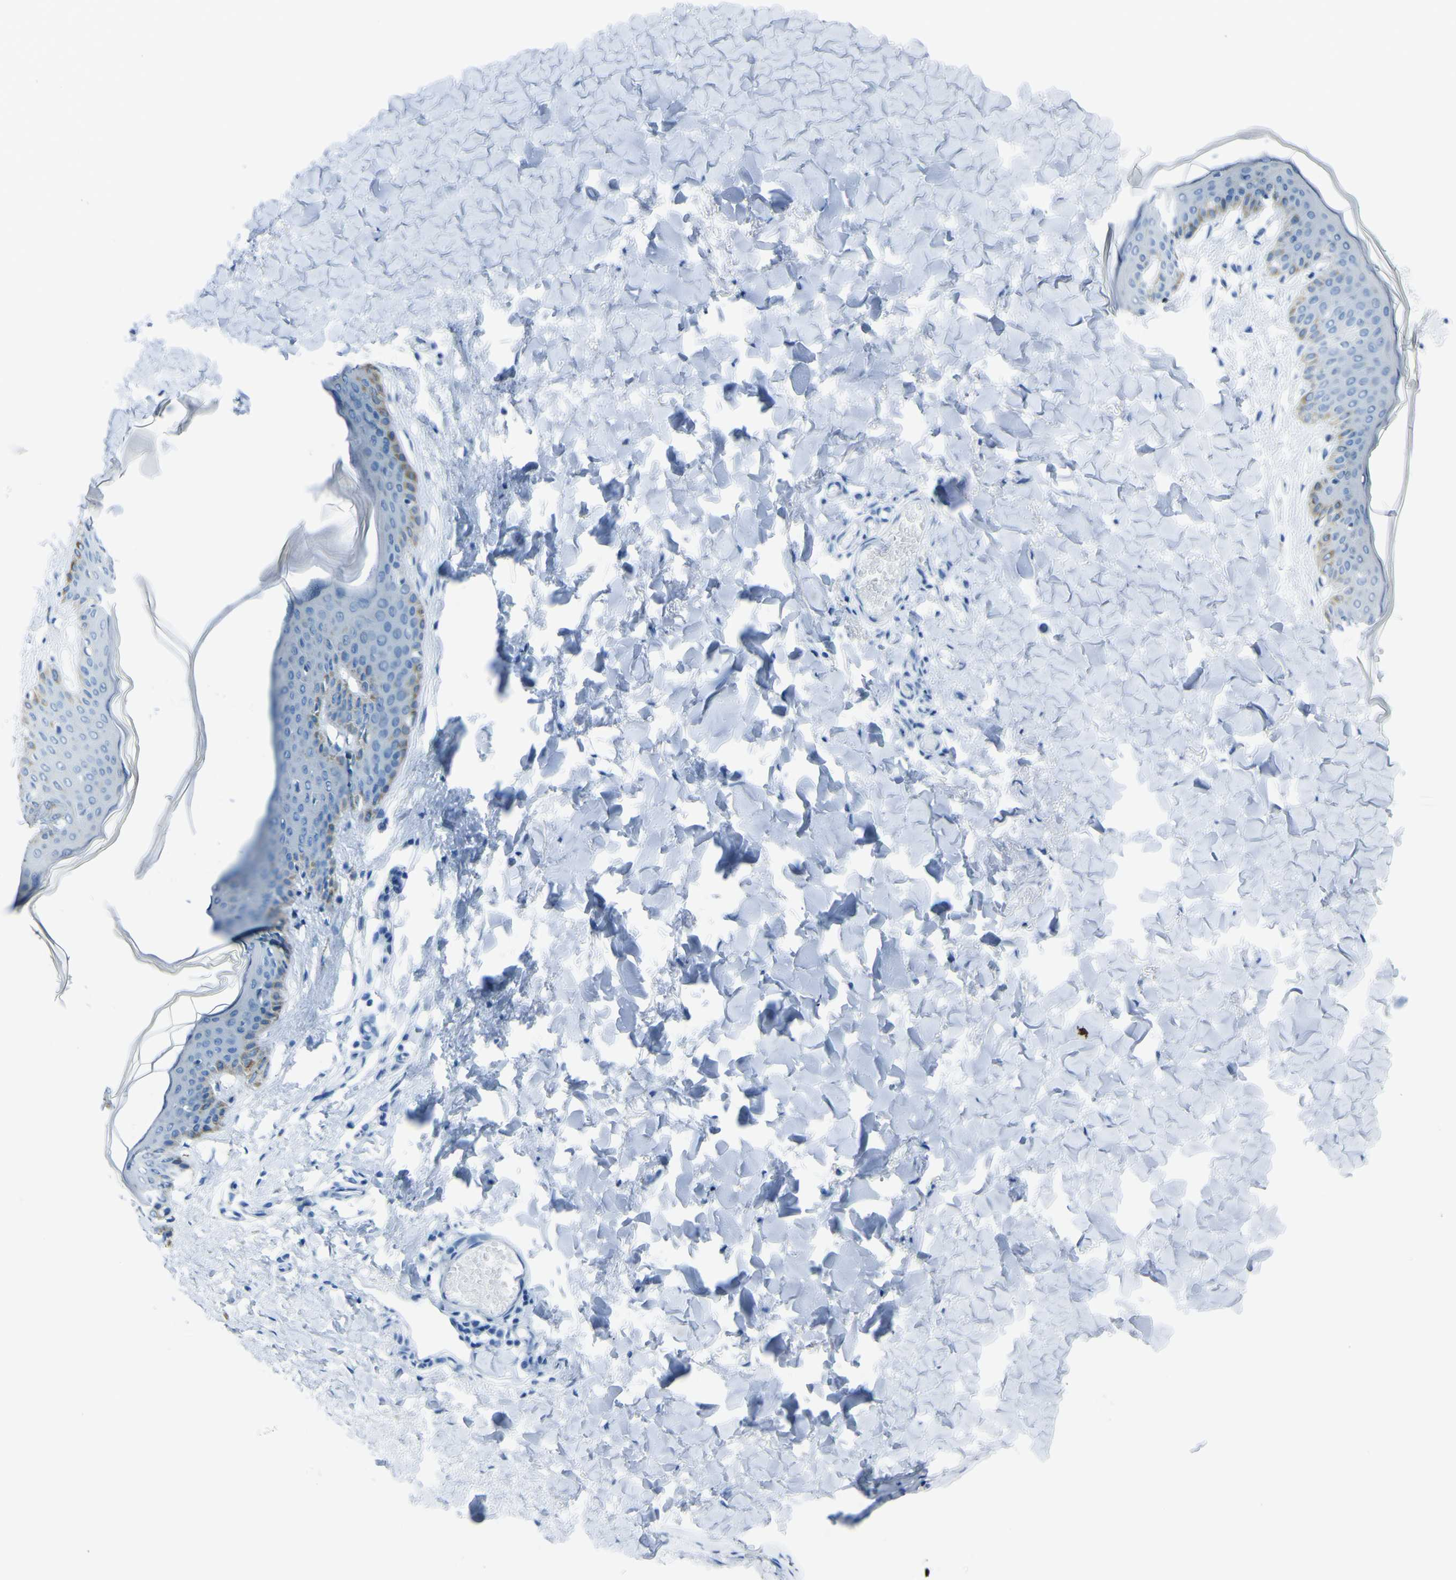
{"staining": {"intensity": "negative", "quantity": "none", "location": "none"}, "tissue": "skin", "cell_type": "Fibroblasts", "image_type": "normal", "snomed": [{"axis": "morphology", "description": "Normal tissue, NOS"}, {"axis": "topography", "description": "Skin"}], "caption": "DAB (3,3'-diaminobenzidine) immunohistochemical staining of normal human skin exhibits no significant positivity in fibroblasts. Nuclei are stained in blue.", "gene": "ACSL1", "patient": {"sex": "female", "age": 17}}